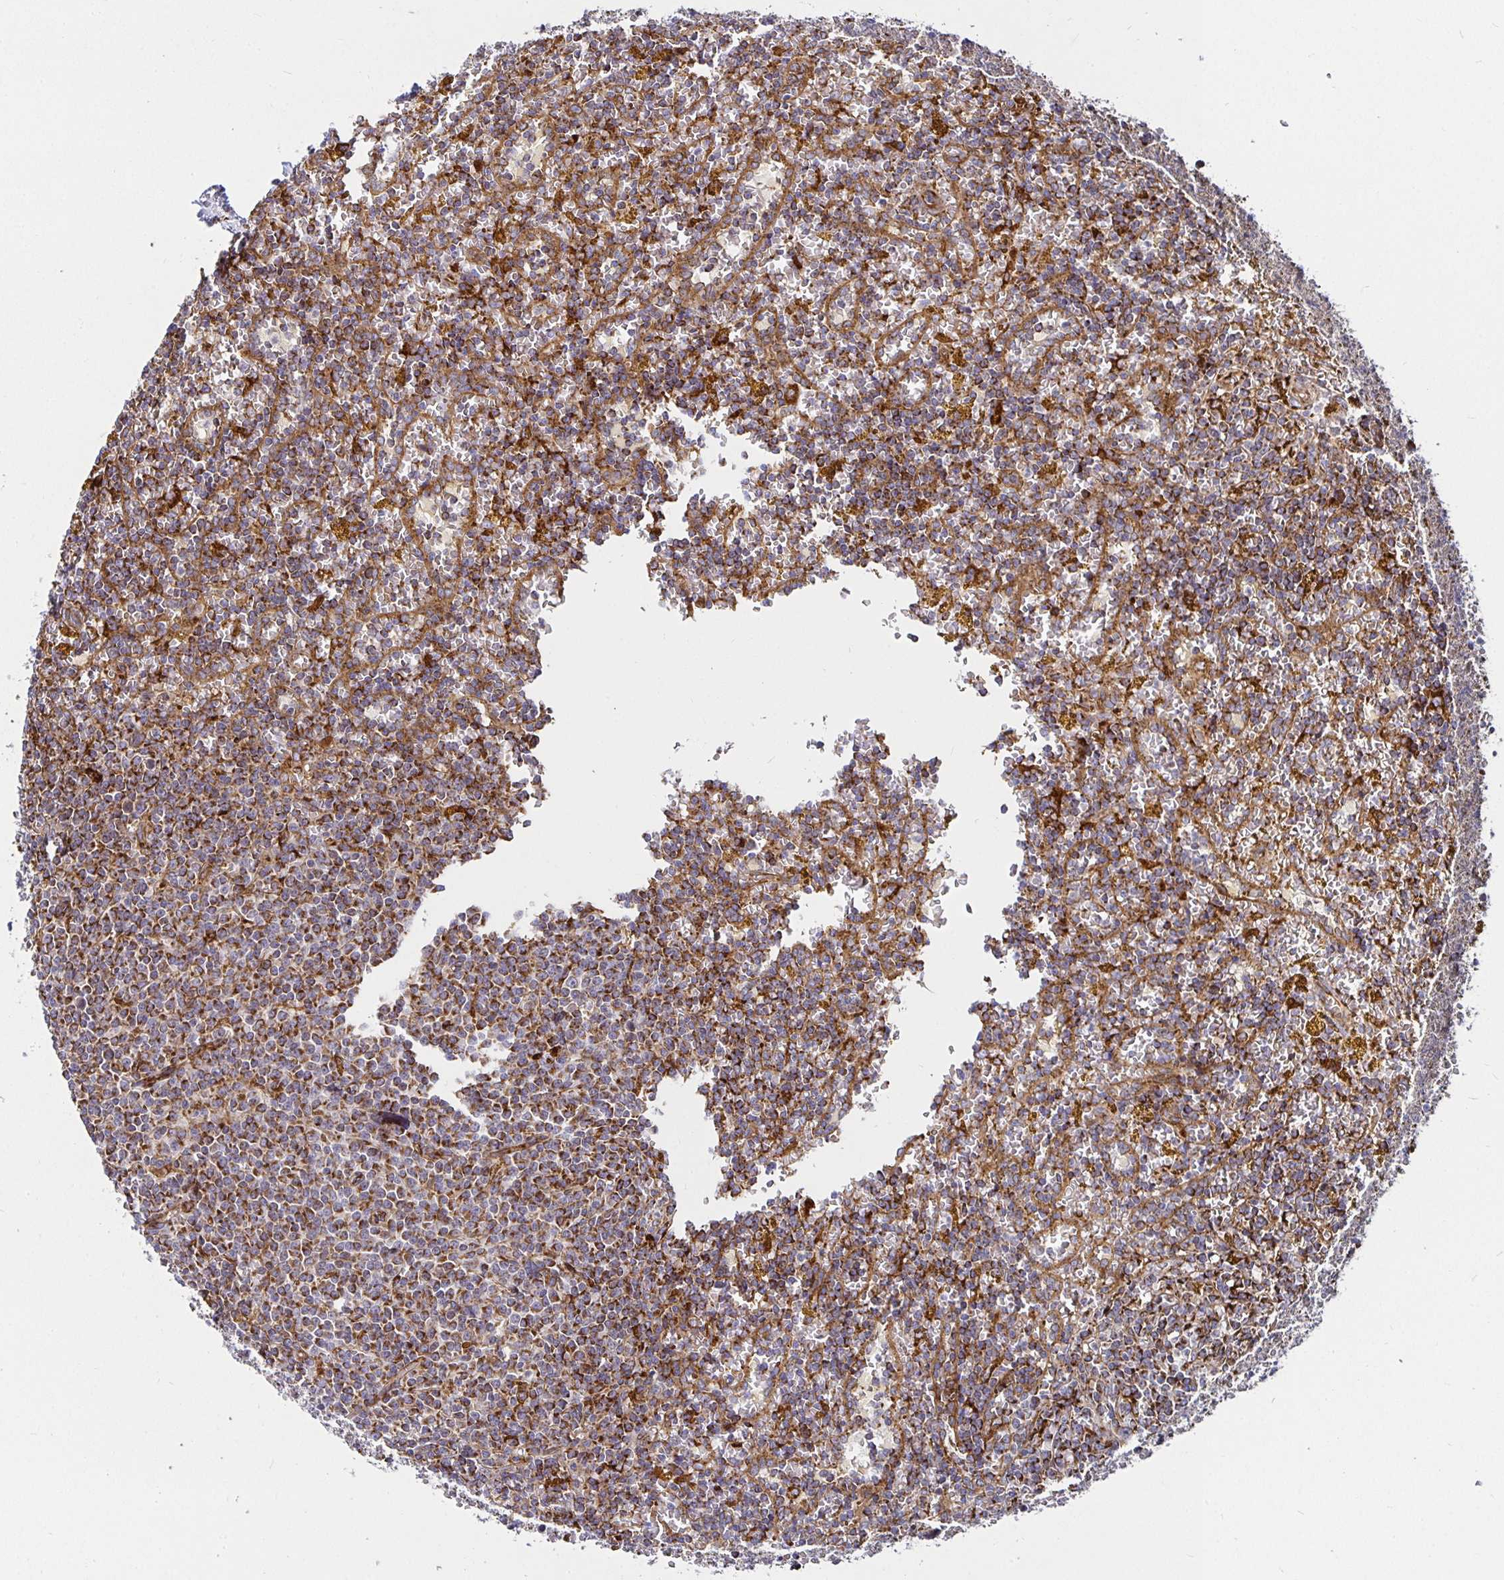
{"staining": {"intensity": "moderate", "quantity": ">75%", "location": "cytoplasmic/membranous"}, "tissue": "lymphoma", "cell_type": "Tumor cells", "image_type": "cancer", "snomed": [{"axis": "morphology", "description": "Malignant lymphoma, non-Hodgkin's type, Low grade"}, {"axis": "topography", "description": "Spleen"}, {"axis": "topography", "description": "Lymph node"}], "caption": "Protein staining exhibits moderate cytoplasmic/membranous staining in approximately >75% of tumor cells in lymphoma.", "gene": "SMYD3", "patient": {"sex": "female", "age": 66}}